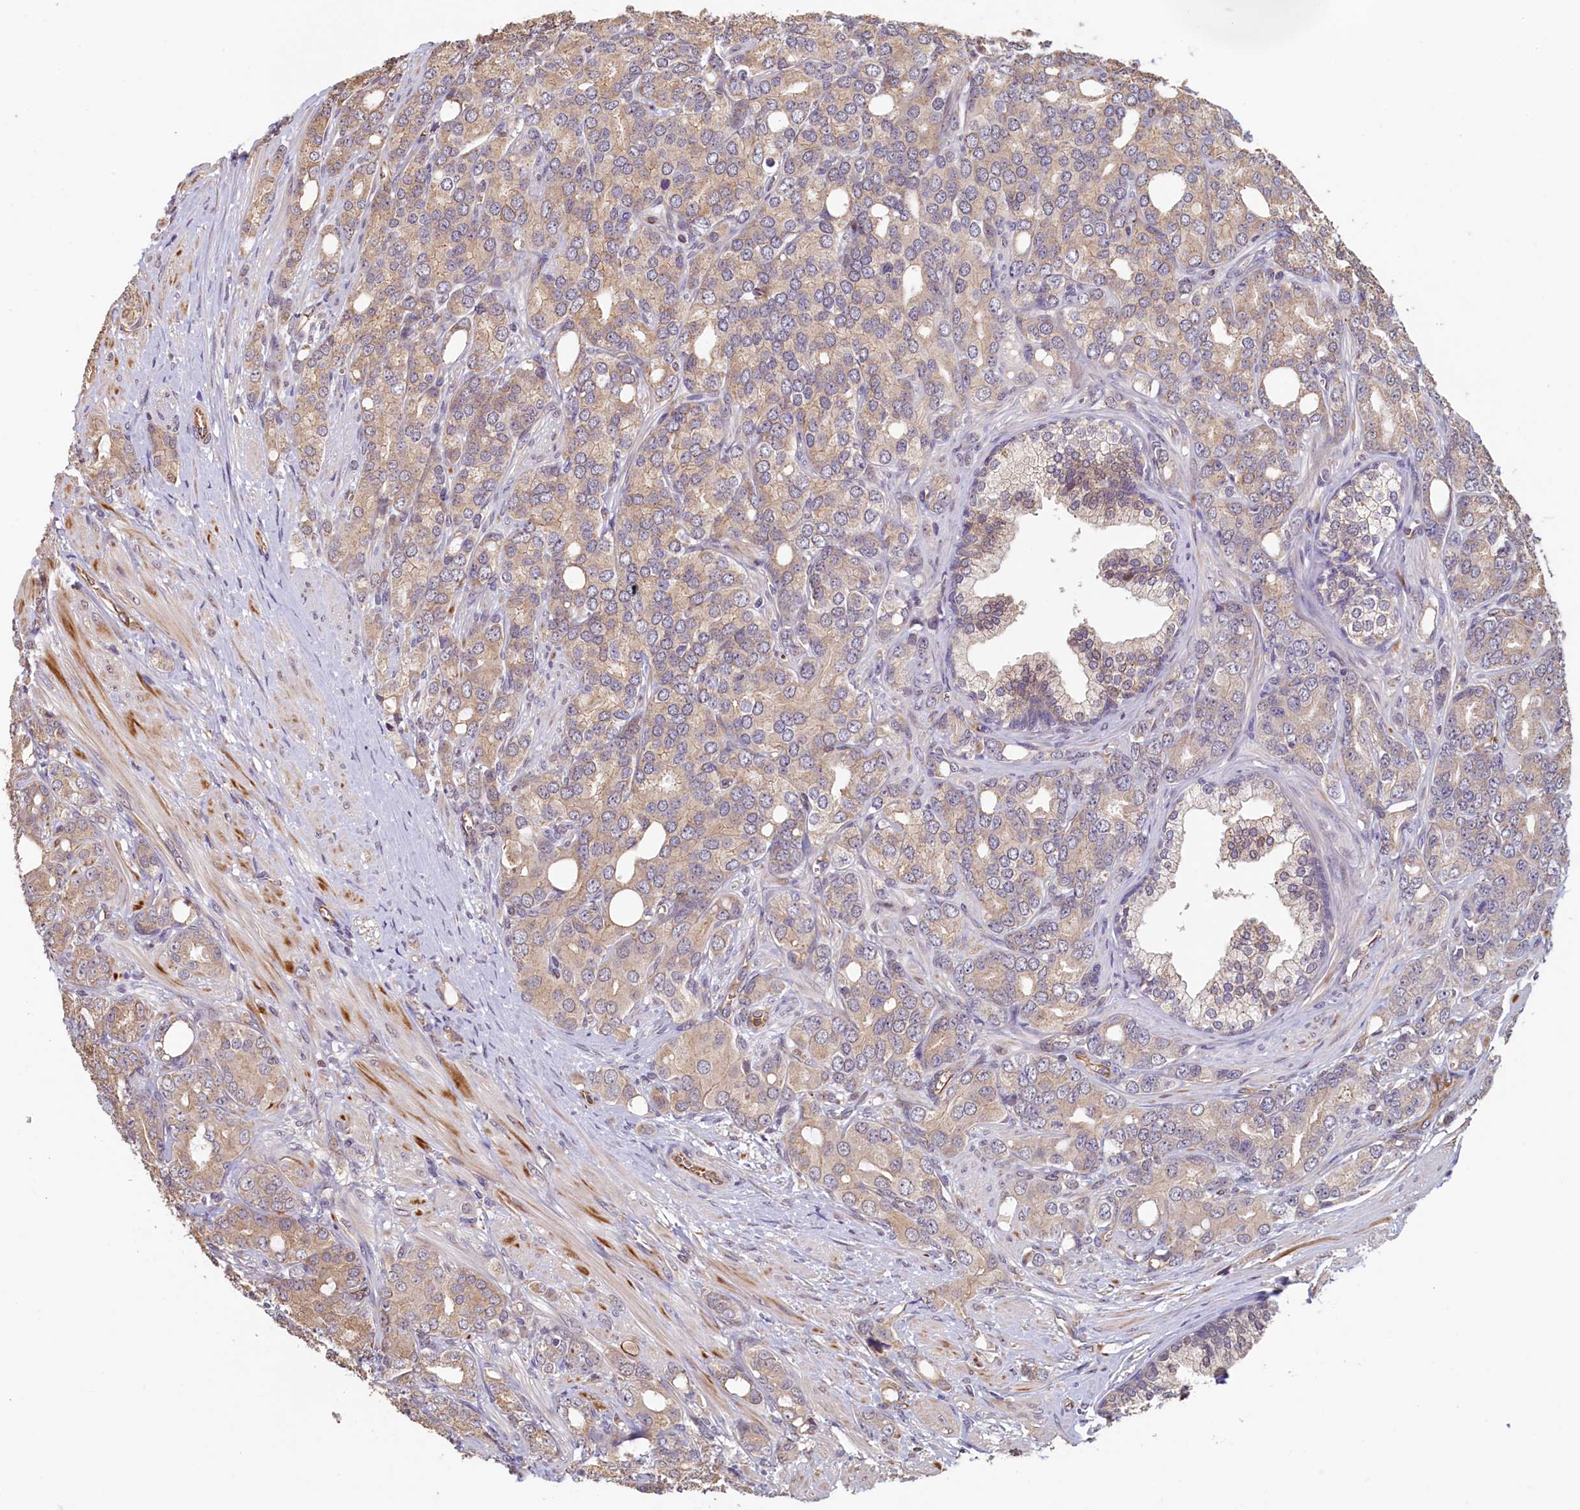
{"staining": {"intensity": "moderate", "quantity": ">75%", "location": "cytoplasmic/membranous"}, "tissue": "prostate cancer", "cell_type": "Tumor cells", "image_type": "cancer", "snomed": [{"axis": "morphology", "description": "Adenocarcinoma, High grade"}, {"axis": "topography", "description": "Prostate"}], "caption": "Immunohistochemical staining of prostate high-grade adenocarcinoma reveals moderate cytoplasmic/membranous protein positivity in approximately >75% of tumor cells.", "gene": "ACSBG1", "patient": {"sex": "male", "age": 62}}